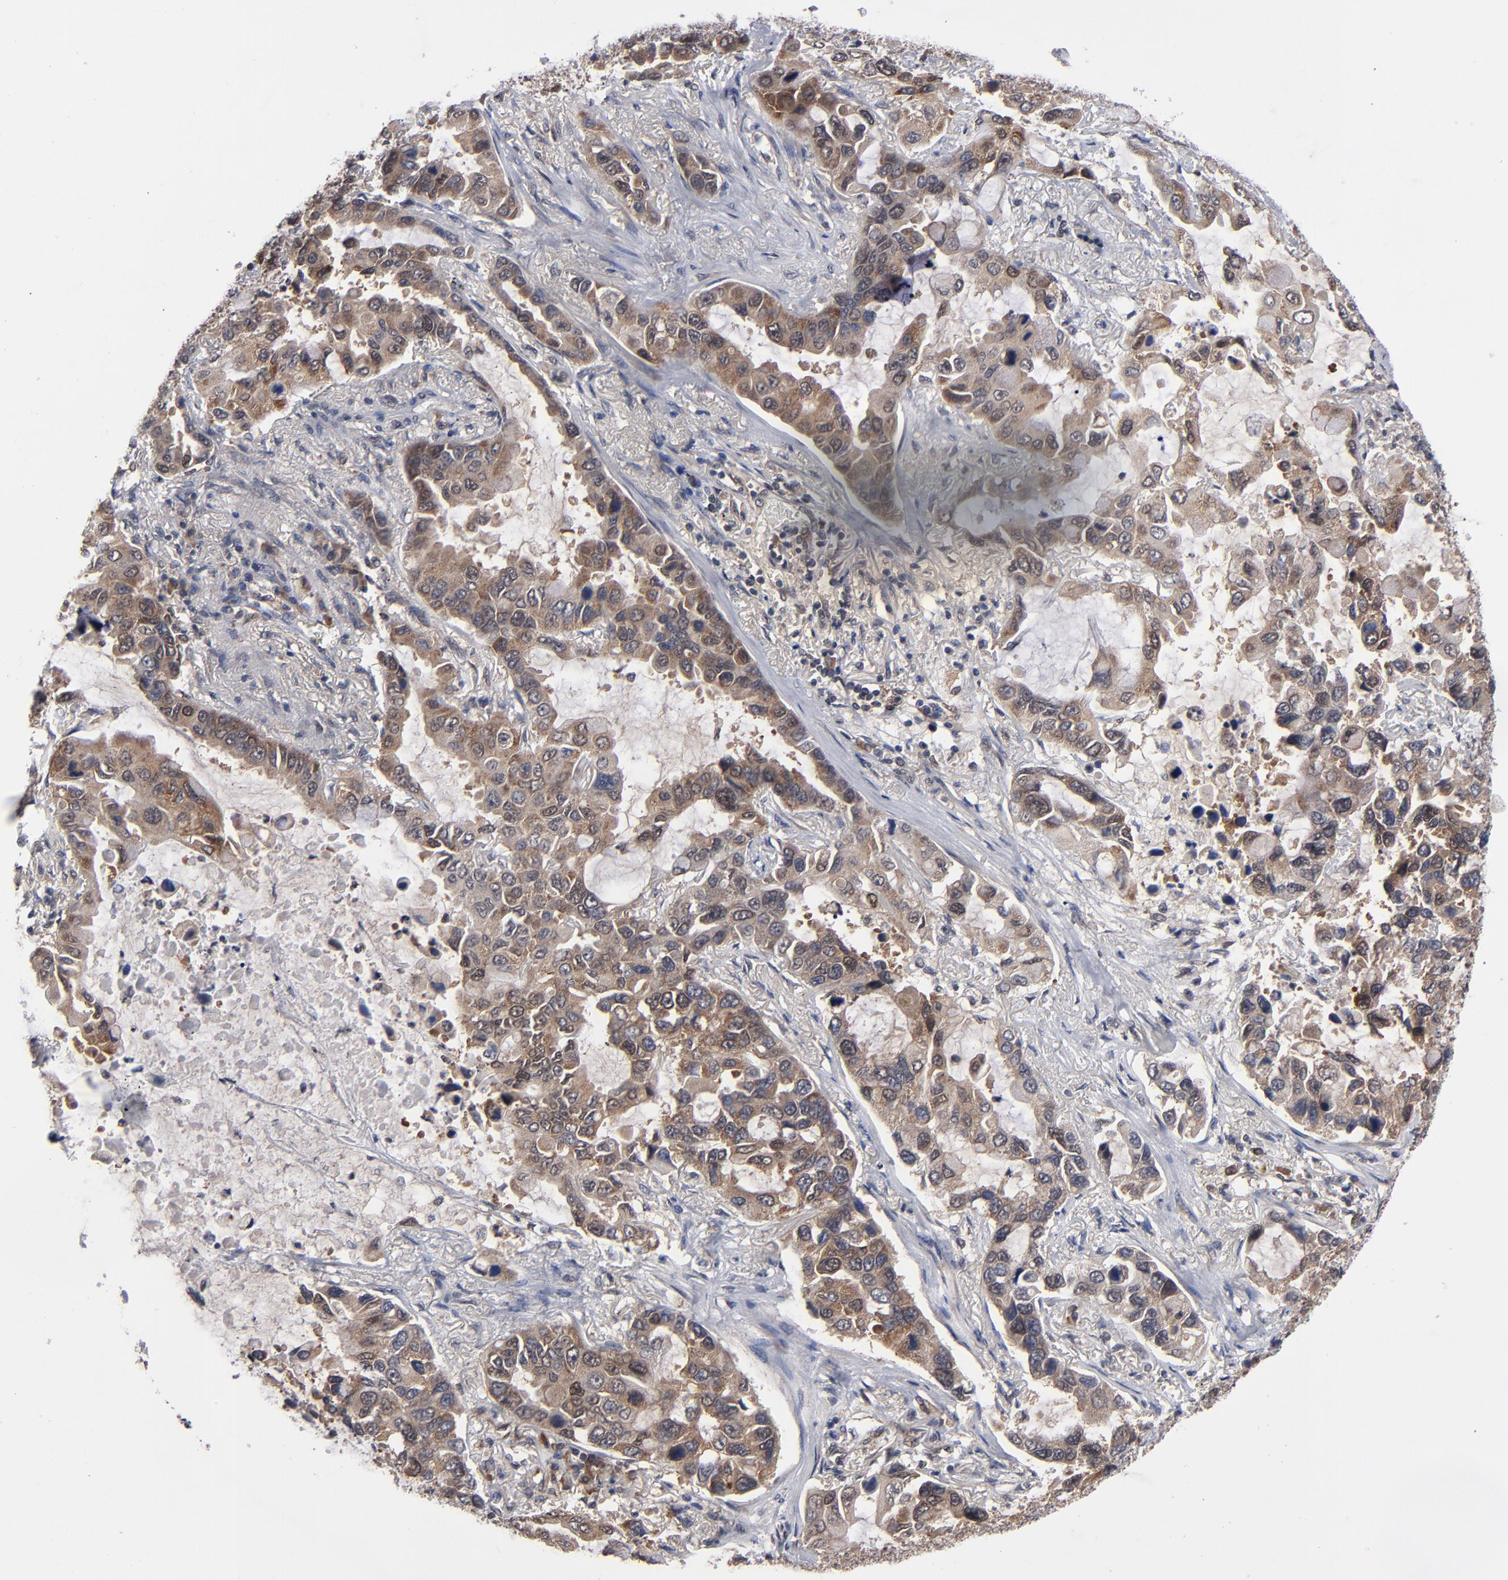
{"staining": {"intensity": "moderate", "quantity": ">75%", "location": "cytoplasmic/membranous"}, "tissue": "lung cancer", "cell_type": "Tumor cells", "image_type": "cancer", "snomed": [{"axis": "morphology", "description": "Adenocarcinoma, NOS"}, {"axis": "topography", "description": "Lung"}], "caption": "Lung cancer (adenocarcinoma) tissue shows moderate cytoplasmic/membranous staining in approximately >75% of tumor cells, visualized by immunohistochemistry. (DAB = brown stain, brightfield microscopy at high magnification).", "gene": "ALG13", "patient": {"sex": "male", "age": 64}}